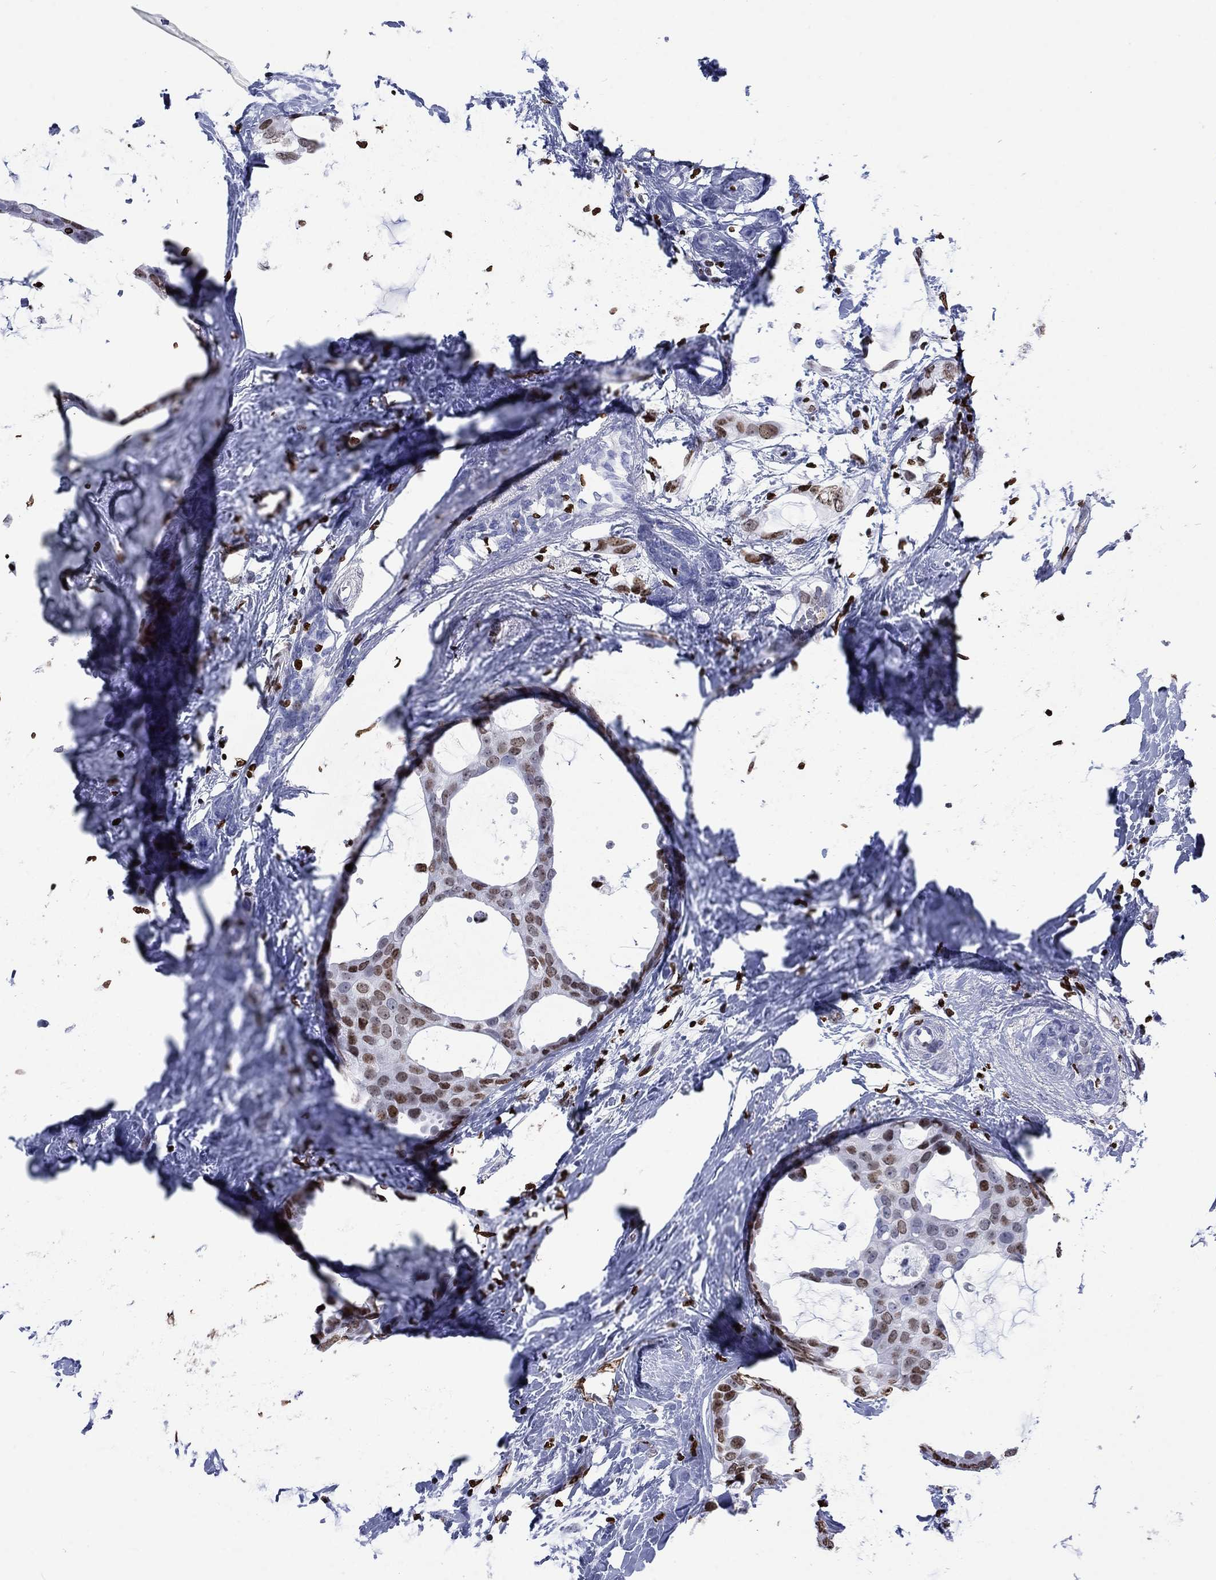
{"staining": {"intensity": "moderate", "quantity": "25%-75%", "location": "nuclear"}, "tissue": "breast cancer", "cell_type": "Tumor cells", "image_type": "cancer", "snomed": [{"axis": "morphology", "description": "Duct carcinoma"}, {"axis": "topography", "description": "Breast"}], "caption": "Immunohistochemical staining of human breast infiltrating ductal carcinoma demonstrates medium levels of moderate nuclear protein positivity in approximately 25%-75% of tumor cells.", "gene": "H1-5", "patient": {"sex": "female", "age": 45}}